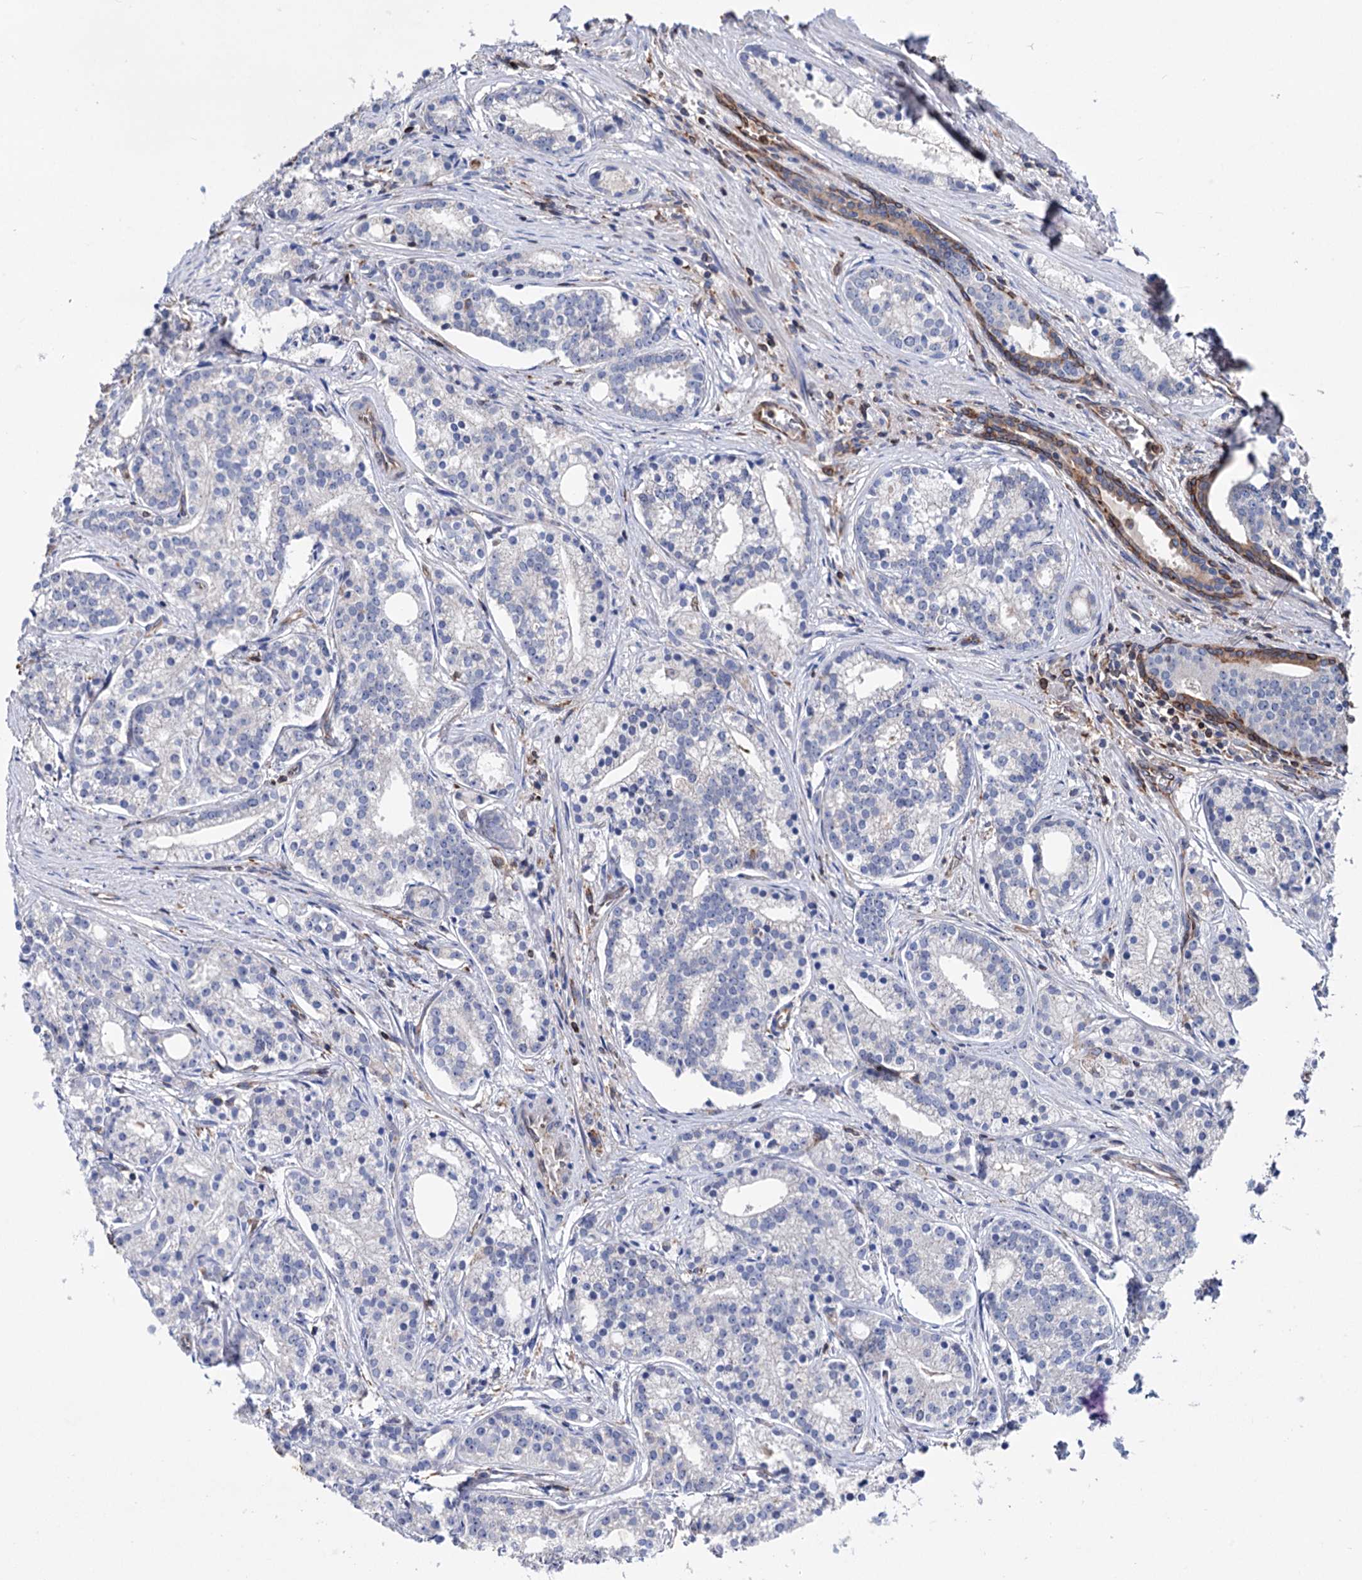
{"staining": {"intensity": "negative", "quantity": "none", "location": "none"}, "tissue": "prostate cancer", "cell_type": "Tumor cells", "image_type": "cancer", "snomed": [{"axis": "morphology", "description": "Adenocarcinoma, Low grade"}, {"axis": "topography", "description": "Prostate"}], "caption": "Immunohistochemistry photomicrograph of neoplastic tissue: prostate low-grade adenocarcinoma stained with DAB (3,3'-diaminobenzidine) displays no significant protein positivity in tumor cells.", "gene": "STING1", "patient": {"sex": "male", "age": 71}}